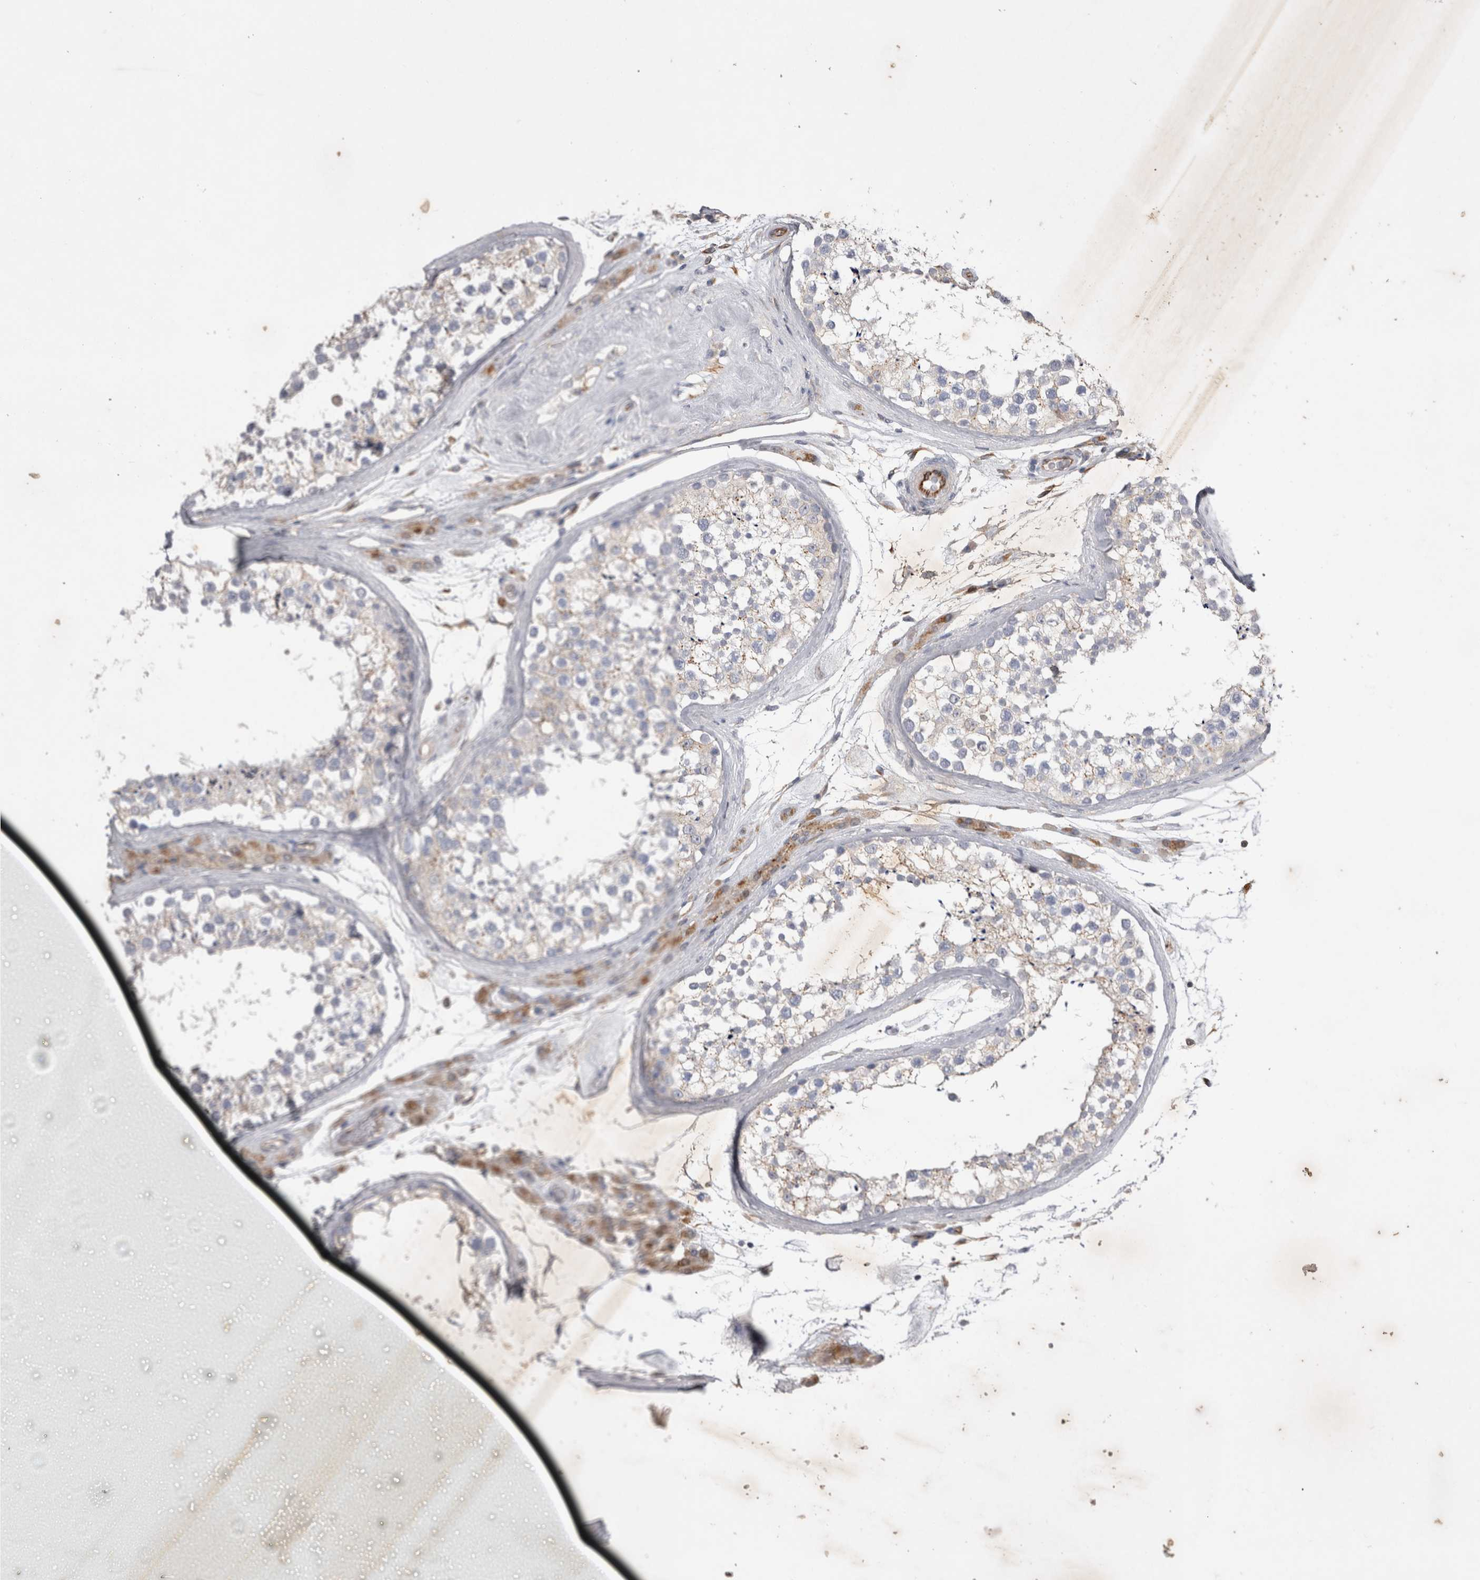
{"staining": {"intensity": "weak", "quantity": "<25%", "location": "cytoplasmic/membranous"}, "tissue": "testis", "cell_type": "Cells in seminiferous ducts", "image_type": "normal", "snomed": [{"axis": "morphology", "description": "Normal tissue, NOS"}, {"axis": "topography", "description": "Testis"}], "caption": "An image of human testis is negative for staining in cells in seminiferous ducts.", "gene": "STRADB", "patient": {"sex": "male", "age": 46}}